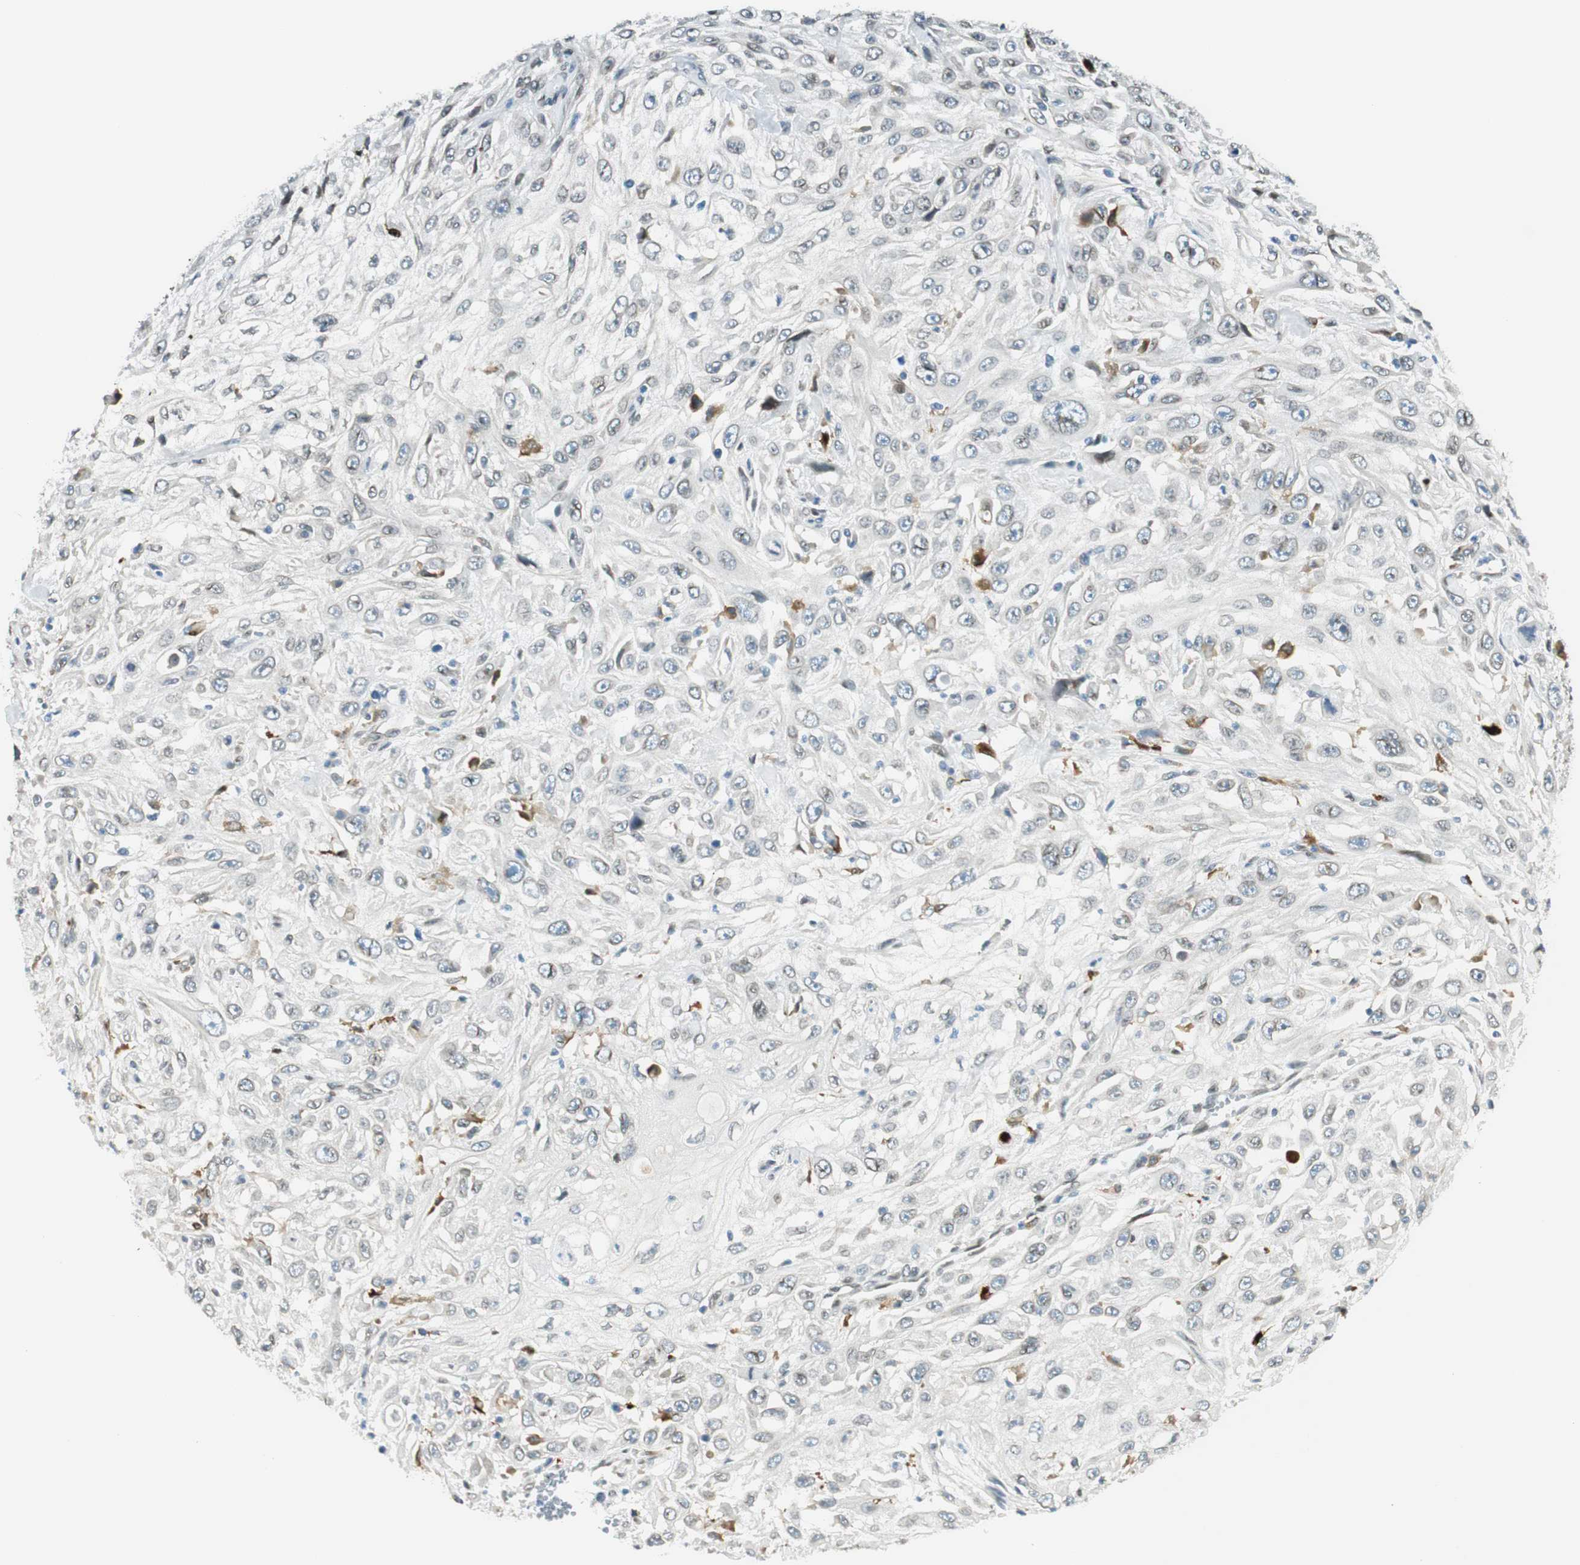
{"staining": {"intensity": "negative", "quantity": "none", "location": "none"}, "tissue": "skin cancer", "cell_type": "Tumor cells", "image_type": "cancer", "snomed": [{"axis": "morphology", "description": "Squamous cell carcinoma, NOS"}, {"axis": "topography", "description": "Skin"}], "caption": "Tumor cells are negative for protein expression in human skin squamous cell carcinoma.", "gene": "TMEM260", "patient": {"sex": "male", "age": 75}}